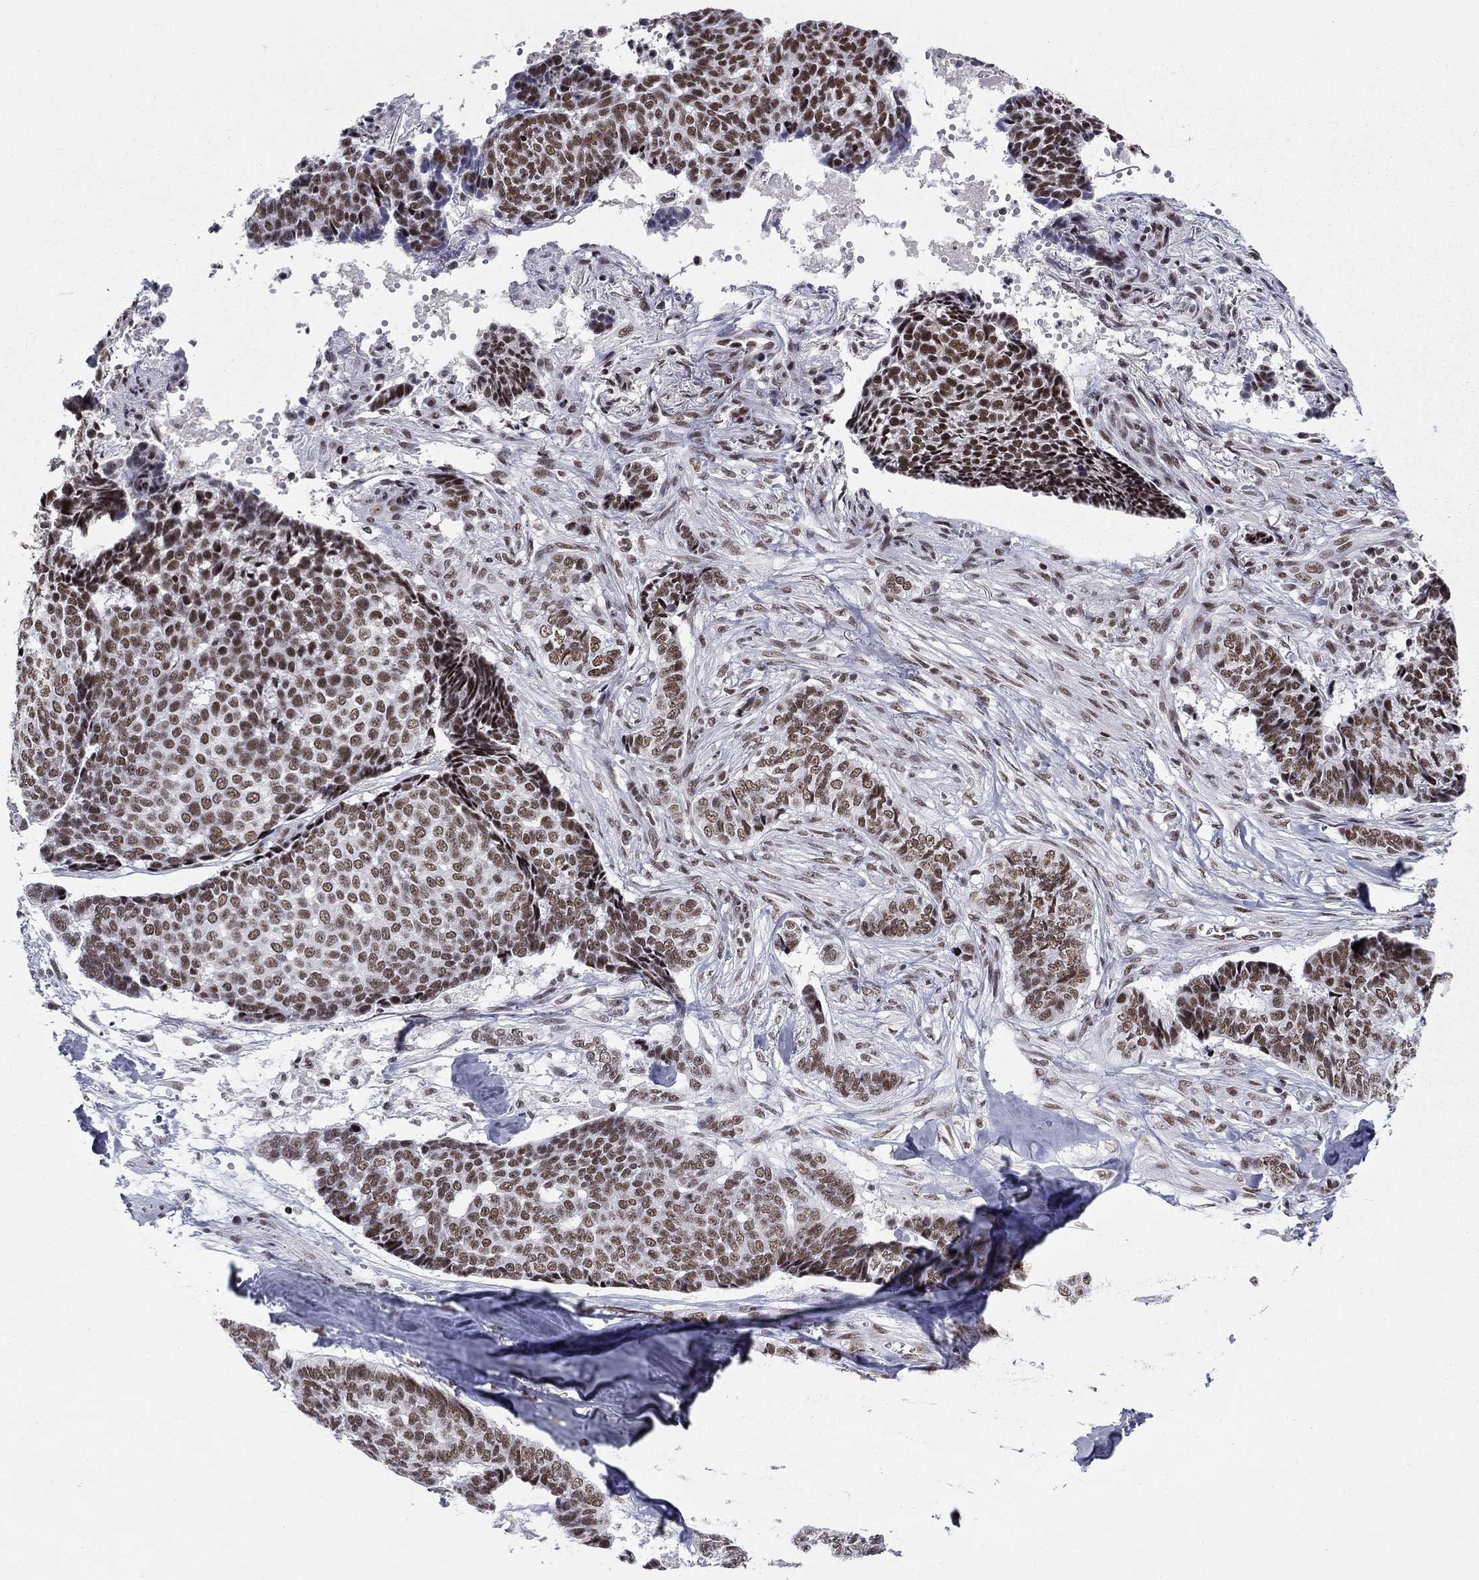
{"staining": {"intensity": "moderate", "quantity": ">75%", "location": "nuclear"}, "tissue": "skin cancer", "cell_type": "Tumor cells", "image_type": "cancer", "snomed": [{"axis": "morphology", "description": "Basal cell carcinoma"}, {"axis": "topography", "description": "Skin"}], "caption": "Immunohistochemistry (DAB (3,3'-diaminobenzidine)) staining of skin cancer (basal cell carcinoma) demonstrates moderate nuclear protein staining in approximately >75% of tumor cells.", "gene": "ETV5", "patient": {"sex": "male", "age": 86}}